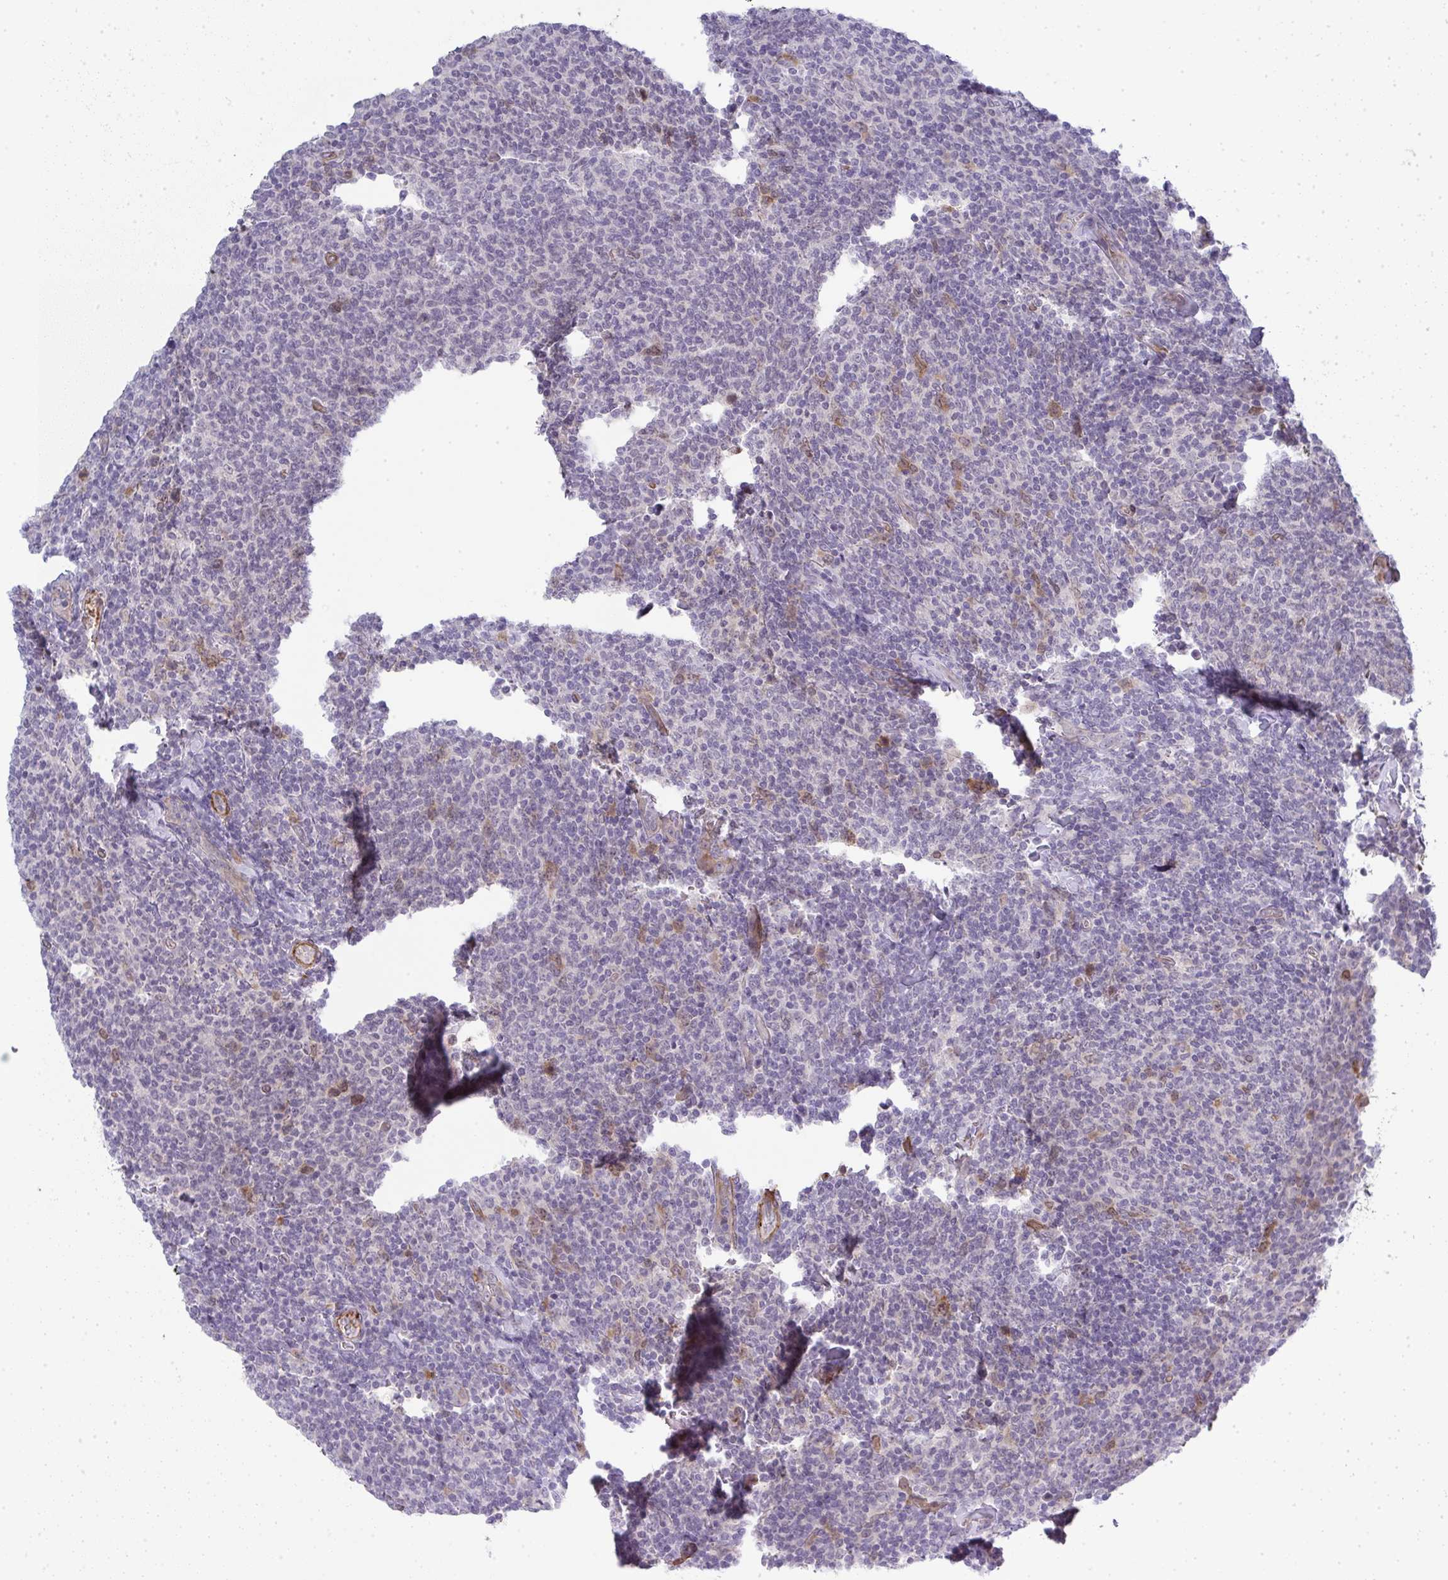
{"staining": {"intensity": "negative", "quantity": "none", "location": "none"}, "tissue": "lymphoma", "cell_type": "Tumor cells", "image_type": "cancer", "snomed": [{"axis": "morphology", "description": "Malignant lymphoma, non-Hodgkin's type, Low grade"}, {"axis": "topography", "description": "Lymph node"}], "caption": "DAB (3,3'-diaminobenzidine) immunohistochemical staining of low-grade malignant lymphoma, non-Hodgkin's type shows no significant positivity in tumor cells.", "gene": "UBE2S", "patient": {"sex": "male", "age": 52}}